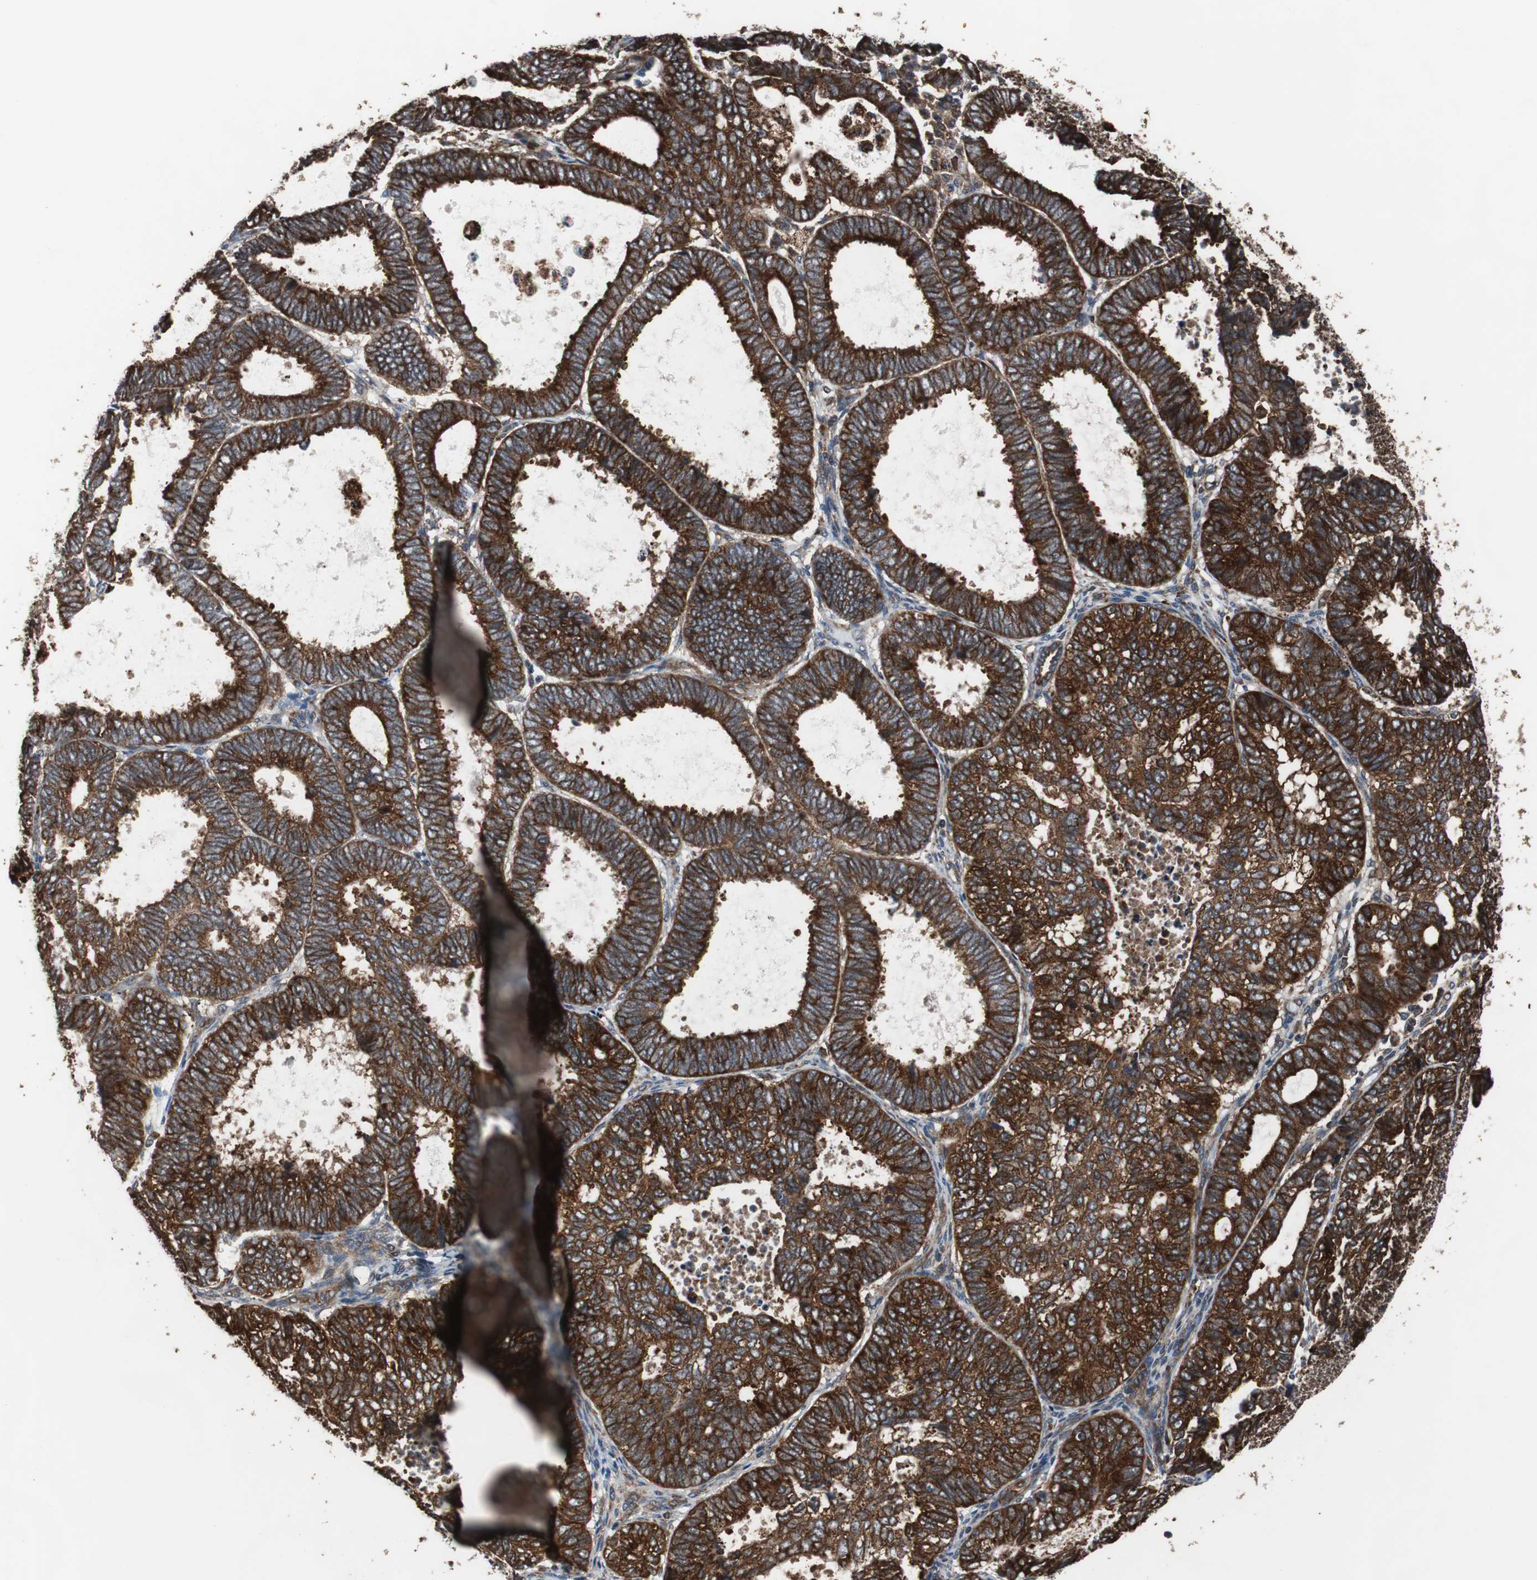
{"staining": {"intensity": "strong", "quantity": ">75%", "location": "cytoplasmic/membranous"}, "tissue": "endometrial cancer", "cell_type": "Tumor cells", "image_type": "cancer", "snomed": [{"axis": "morphology", "description": "Adenocarcinoma, NOS"}, {"axis": "topography", "description": "Uterus"}], "caption": "Immunohistochemical staining of endometrial cancer (adenocarcinoma) shows high levels of strong cytoplasmic/membranous staining in about >75% of tumor cells.", "gene": "USP10", "patient": {"sex": "female", "age": 60}}